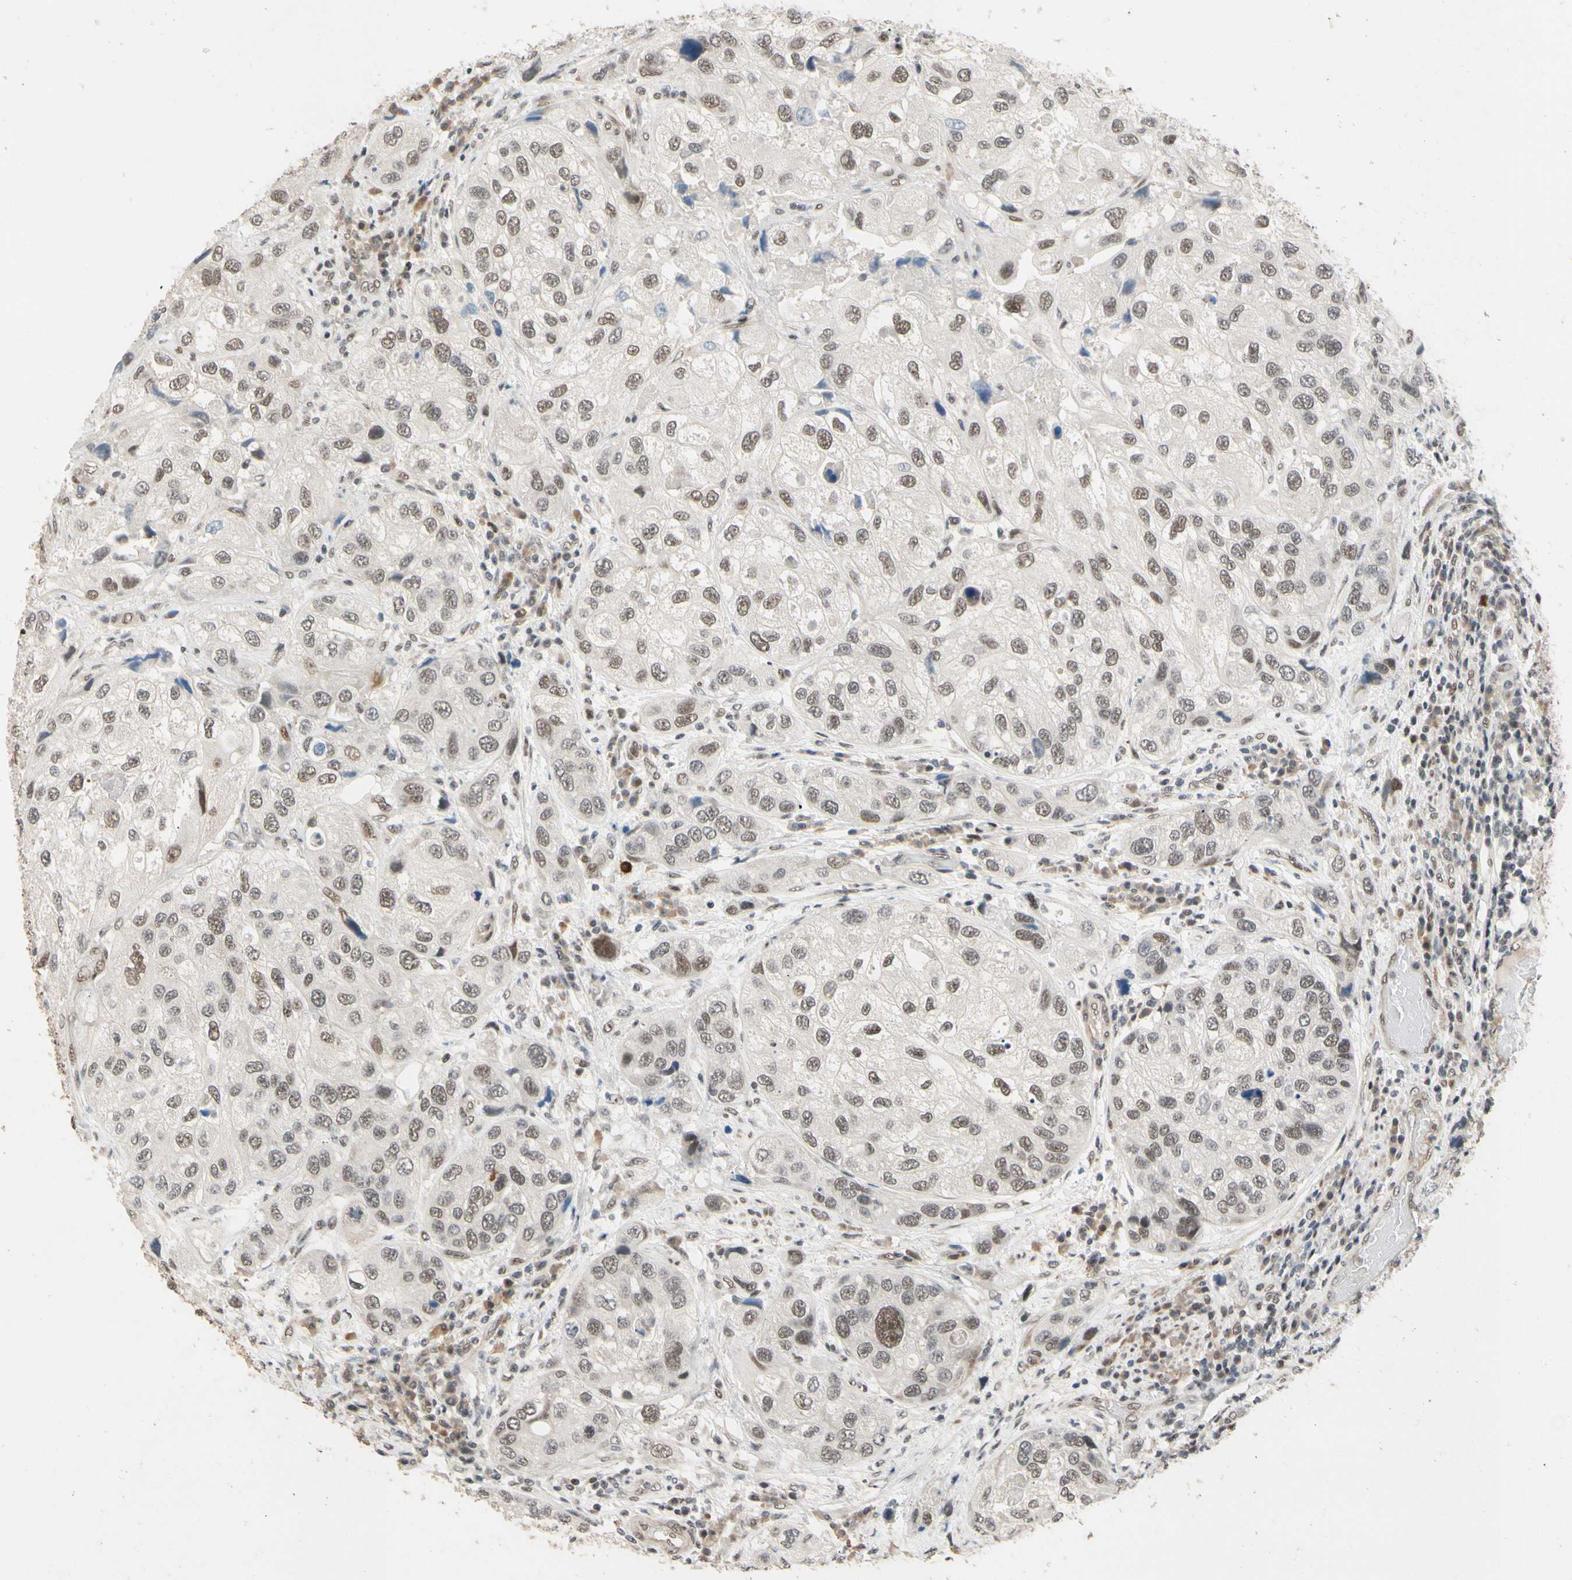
{"staining": {"intensity": "weak", "quantity": ">75%", "location": "nuclear"}, "tissue": "urothelial cancer", "cell_type": "Tumor cells", "image_type": "cancer", "snomed": [{"axis": "morphology", "description": "Urothelial carcinoma, High grade"}, {"axis": "topography", "description": "Urinary bladder"}], "caption": "Weak nuclear expression for a protein is present in about >75% of tumor cells of urothelial cancer using IHC.", "gene": "TAF4", "patient": {"sex": "female", "age": 64}}